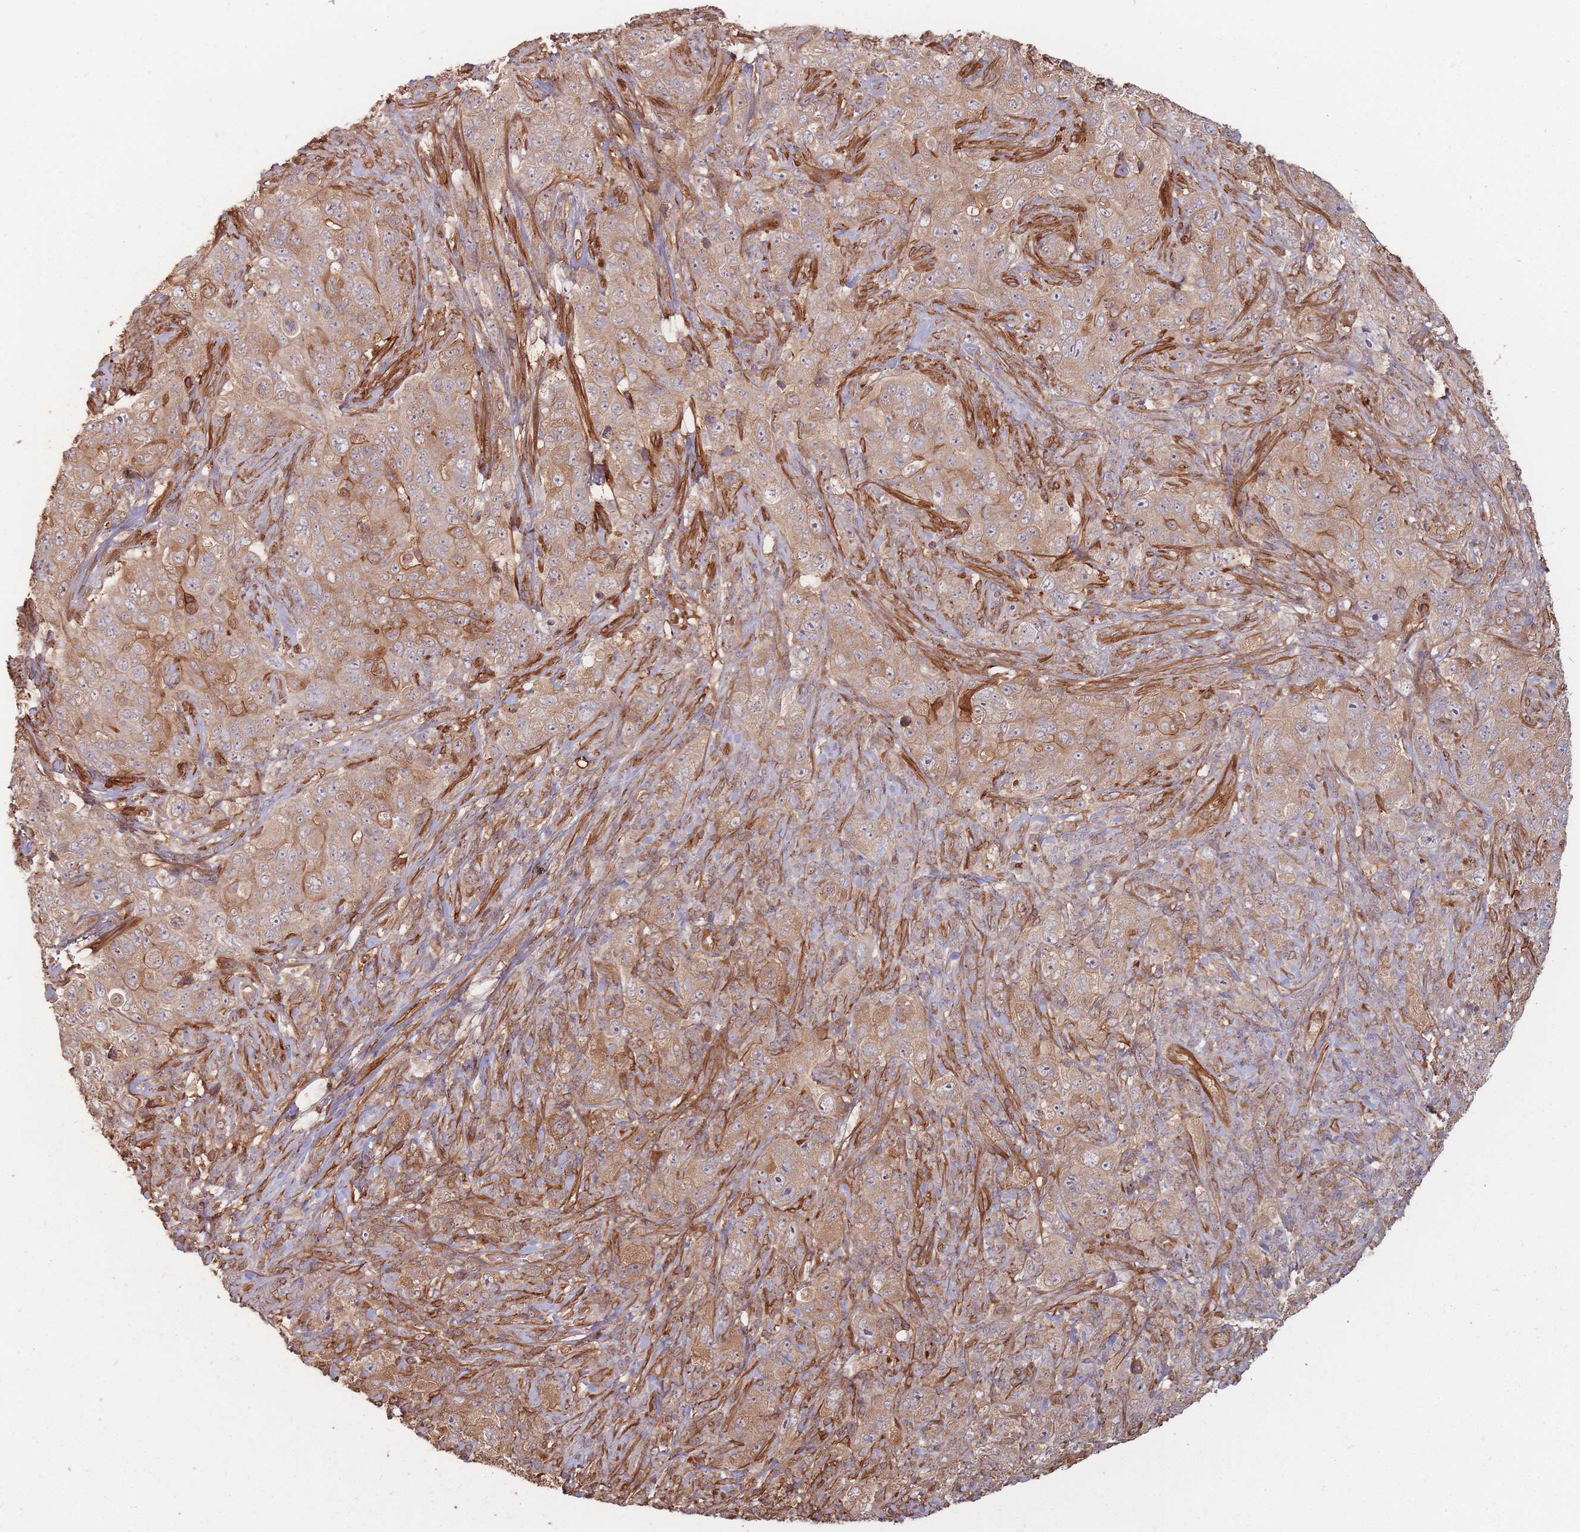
{"staining": {"intensity": "moderate", "quantity": ">75%", "location": "cytoplasmic/membranous"}, "tissue": "pancreatic cancer", "cell_type": "Tumor cells", "image_type": "cancer", "snomed": [{"axis": "morphology", "description": "Adenocarcinoma, NOS"}, {"axis": "topography", "description": "Pancreas"}], "caption": "The immunohistochemical stain highlights moderate cytoplasmic/membranous expression in tumor cells of pancreatic adenocarcinoma tissue.", "gene": "PLS3", "patient": {"sex": "male", "age": 68}}